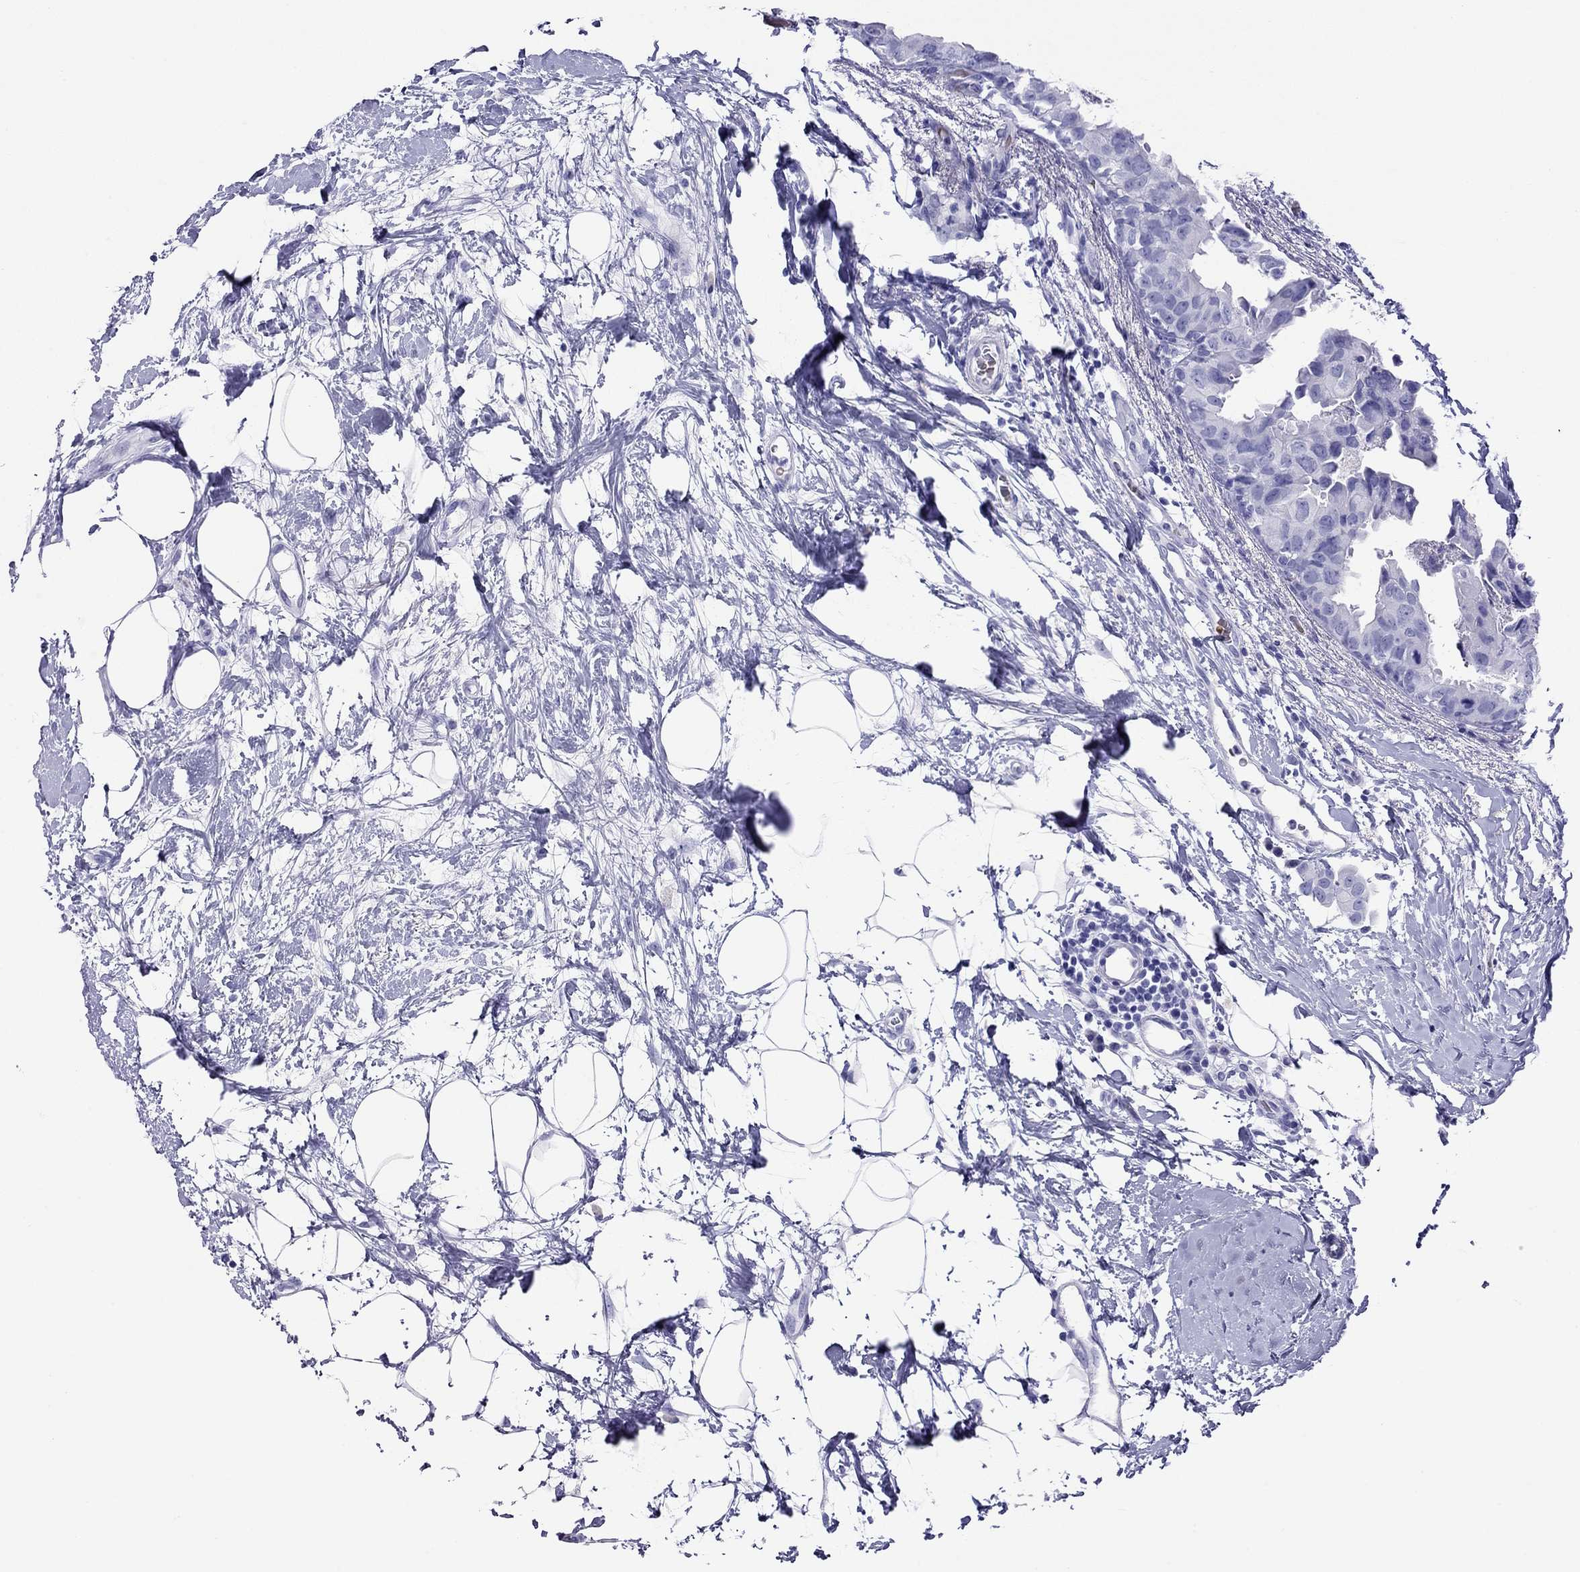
{"staining": {"intensity": "negative", "quantity": "none", "location": "none"}, "tissue": "breast cancer", "cell_type": "Tumor cells", "image_type": "cancer", "snomed": [{"axis": "morphology", "description": "Normal tissue, NOS"}, {"axis": "morphology", "description": "Duct carcinoma"}, {"axis": "topography", "description": "Breast"}], "caption": "Breast cancer (infiltrating ductal carcinoma) stained for a protein using IHC exhibits no expression tumor cells.", "gene": "PTPRN", "patient": {"sex": "female", "age": 40}}